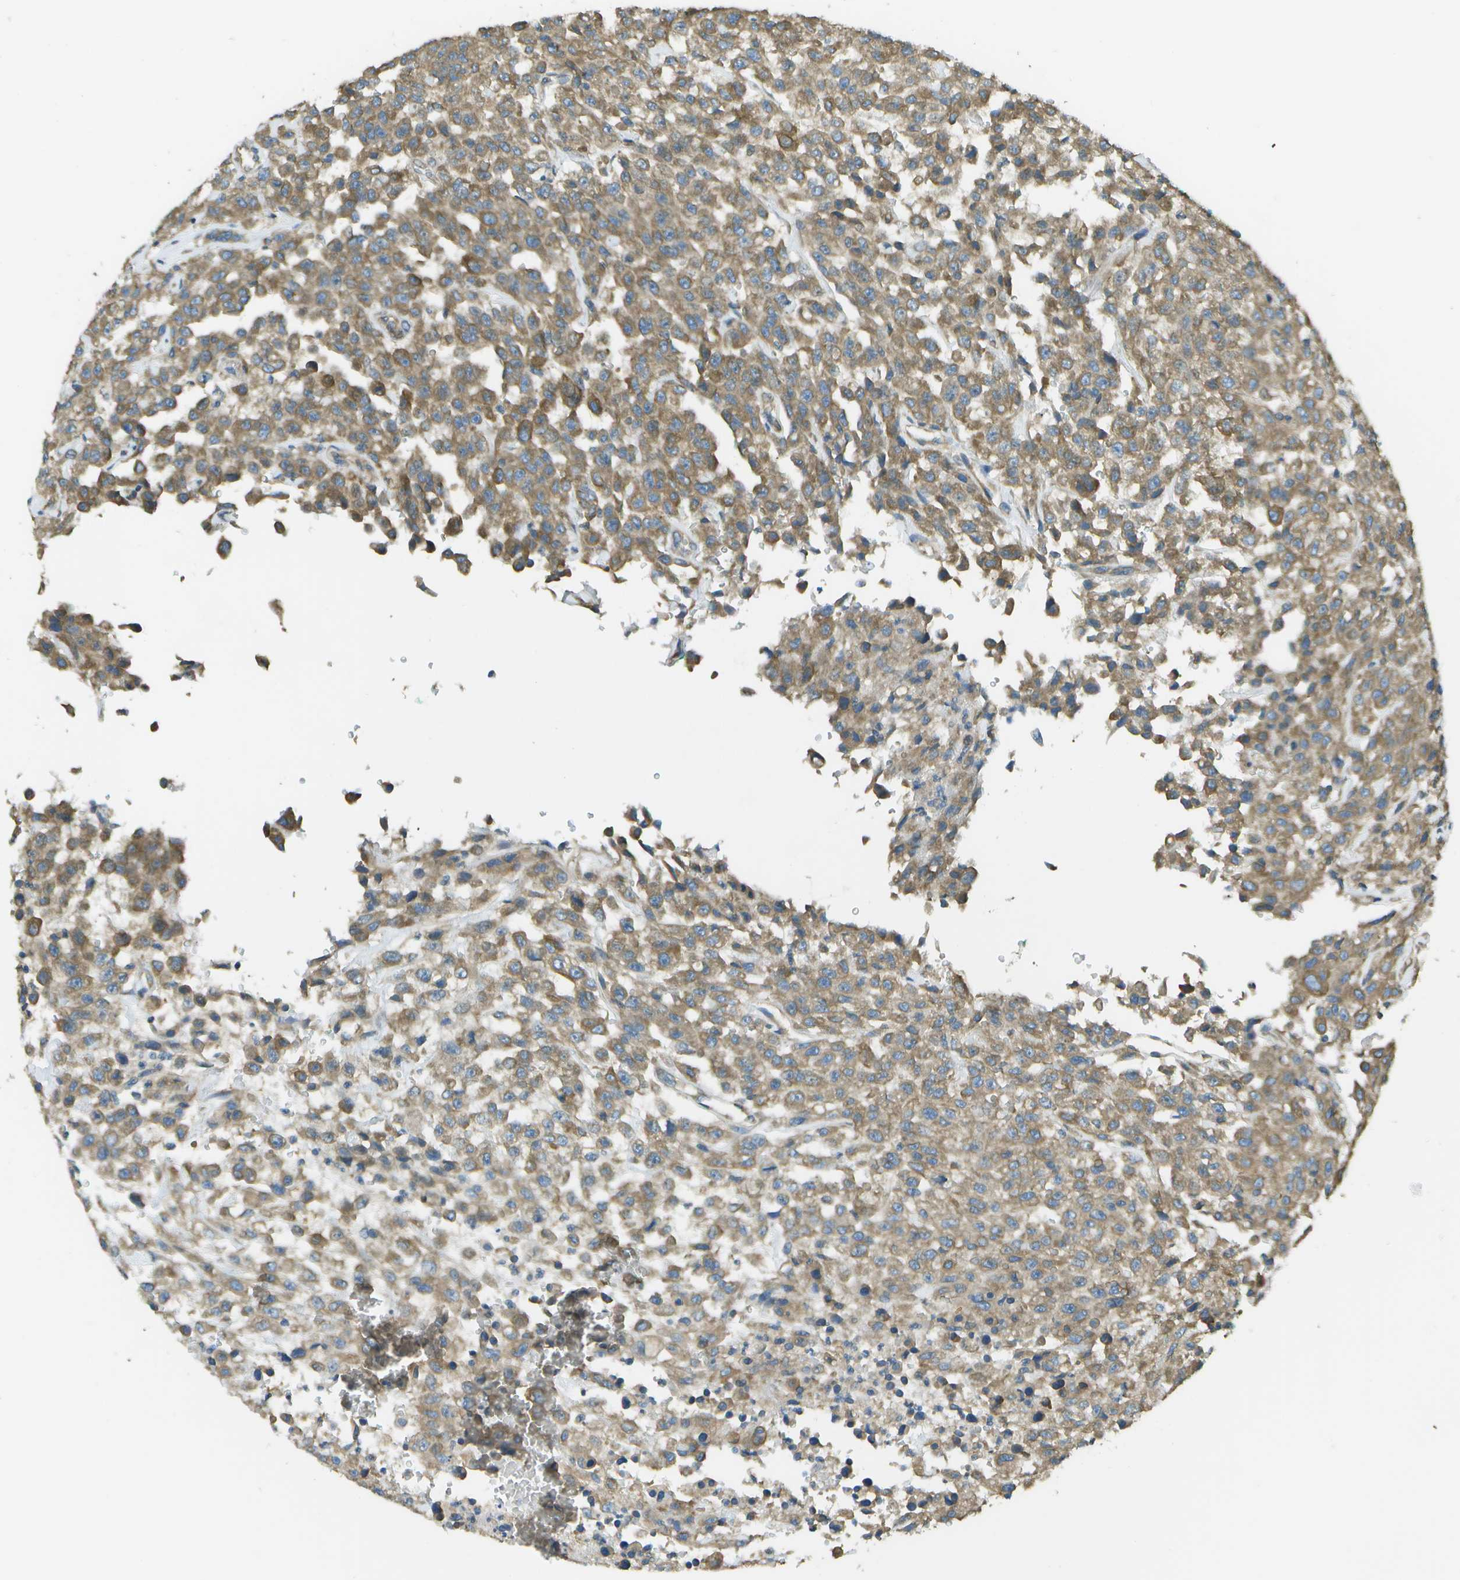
{"staining": {"intensity": "moderate", "quantity": ">75%", "location": "cytoplasmic/membranous"}, "tissue": "urothelial cancer", "cell_type": "Tumor cells", "image_type": "cancer", "snomed": [{"axis": "morphology", "description": "Urothelial carcinoma, High grade"}, {"axis": "topography", "description": "Urinary bladder"}], "caption": "High-magnification brightfield microscopy of urothelial carcinoma (high-grade) stained with DAB (3,3'-diaminobenzidine) (brown) and counterstained with hematoxylin (blue). tumor cells exhibit moderate cytoplasmic/membranous positivity is appreciated in about>75% of cells.", "gene": "DNAJB11", "patient": {"sex": "male", "age": 46}}